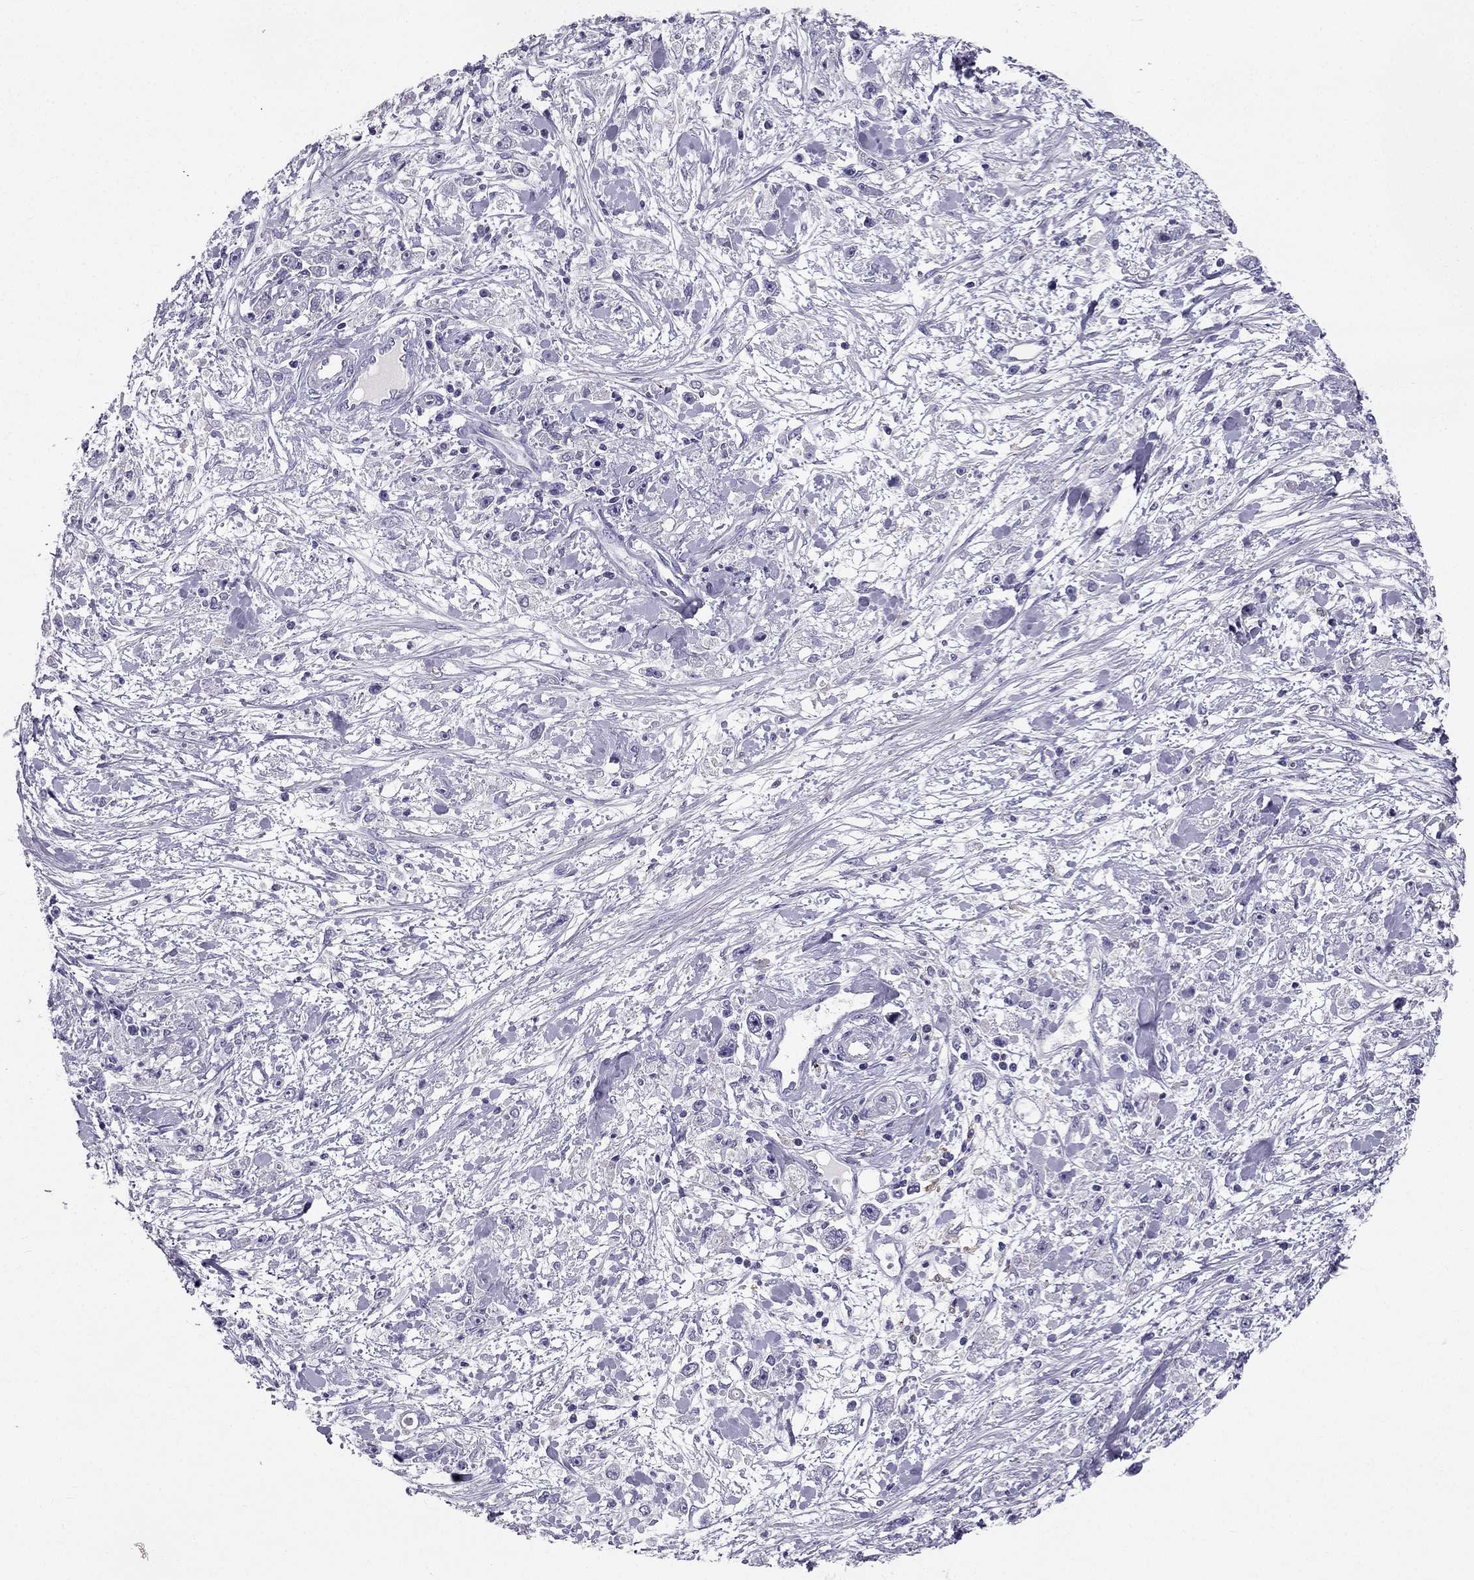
{"staining": {"intensity": "negative", "quantity": "none", "location": "none"}, "tissue": "stomach cancer", "cell_type": "Tumor cells", "image_type": "cancer", "snomed": [{"axis": "morphology", "description": "Adenocarcinoma, NOS"}, {"axis": "topography", "description": "Stomach"}], "caption": "Protein analysis of stomach cancer reveals no significant staining in tumor cells.", "gene": "LMTK3", "patient": {"sex": "female", "age": 59}}